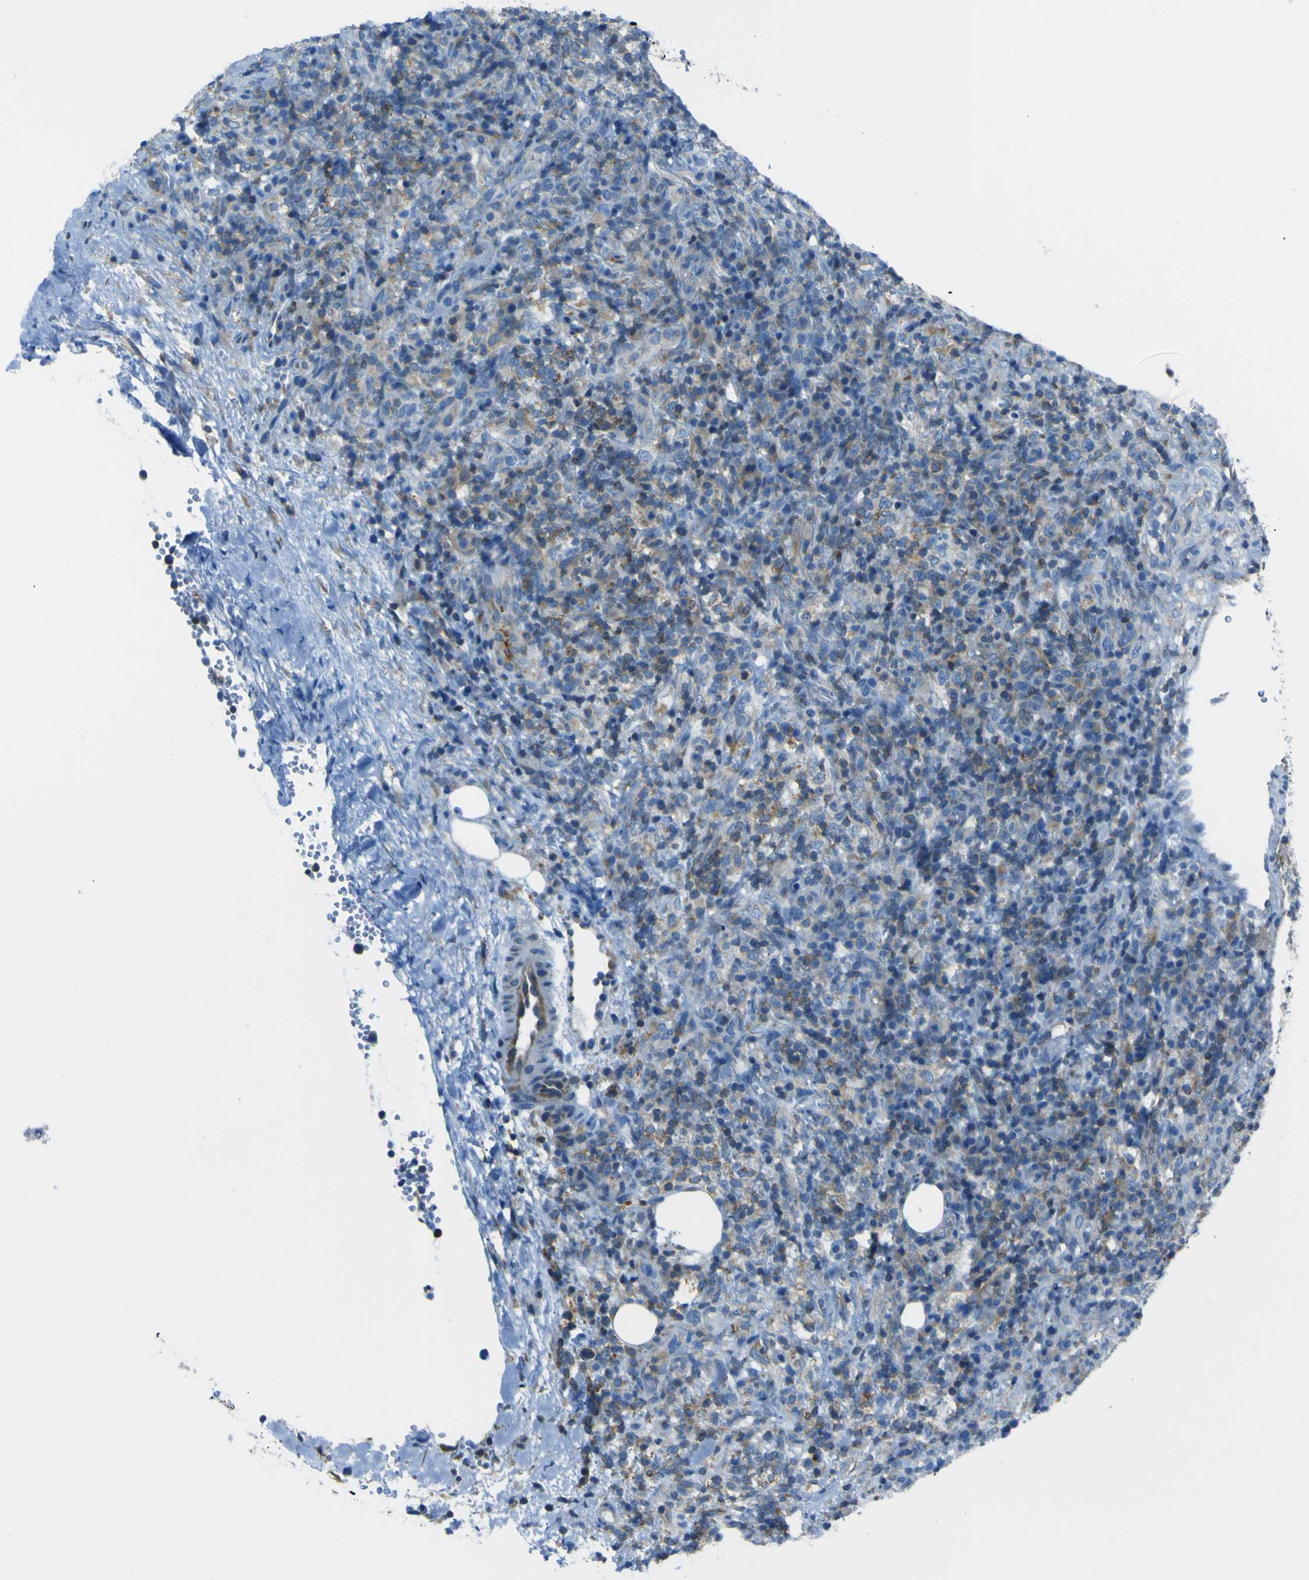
{"staining": {"intensity": "moderate", "quantity": "25%-75%", "location": "cytoplasmic/membranous"}, "tissue": "lymphoma", "cell_type": "Tumor cells", "image_type": "cancer", "snomed": [{"axis": "morphology", "description": "Malignant lymphoma, non-Hodgkin's type, High grade"}, {"axis": "topography", "description": "Lymph node"}], "caption": "An immunohistochemistry micrograph of tumor tissue is shown. Protein staining in brown shows moderate cytoplasmic/membranous positivity in lymphoma within tumor cells. (DAB (3,3'-diaminobenzidine) IHC with brightfield microscopy, high magnification).", "gene": "STIM1", "patient": {"sex": "female", "age": 76}}